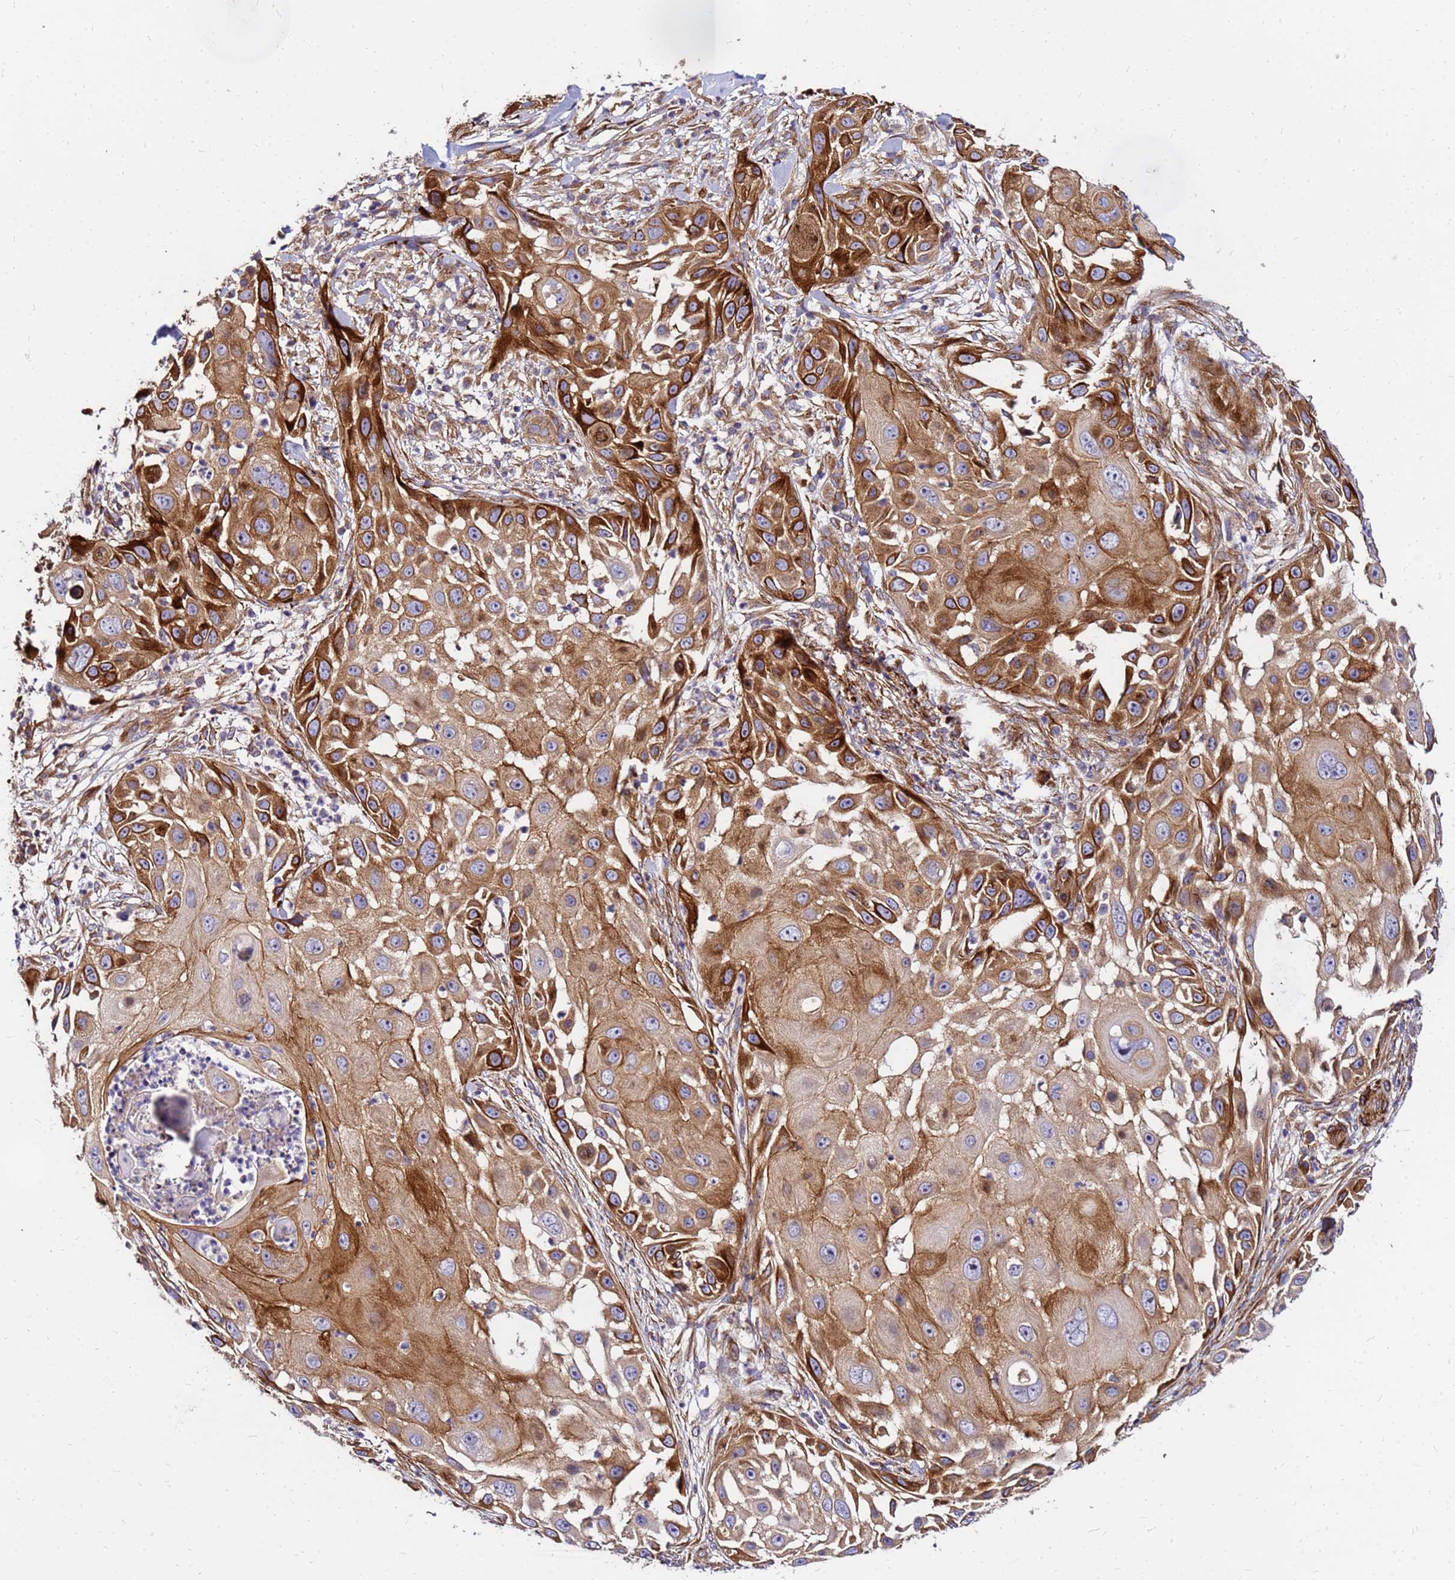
{"staining": {"intensity": "strong", "quantity": ">75%", "location": "cytoplasmic/membranous"}, "tissue": "skin cancer", "cell_type": "Tumor cells", "image_type": "cancer", "snomed": [{"axis": "morphology", "description": "Squamous cell carcinoma, NOS"}, {"axis": "topography", "description": "Skin"}], "caption": "A high amount of strong cytoplasmic/membranous expression is identified in approximately >75% of tumor cells in skin cancer (squamous cell carcinoma) tissue. The protein is stained brown, and the nuclei are stained in blue (DAB IHC with brightfield microscopy, high magnification).", "gene": "WWC2", "patient": {"sex": "female", "age": 44}}